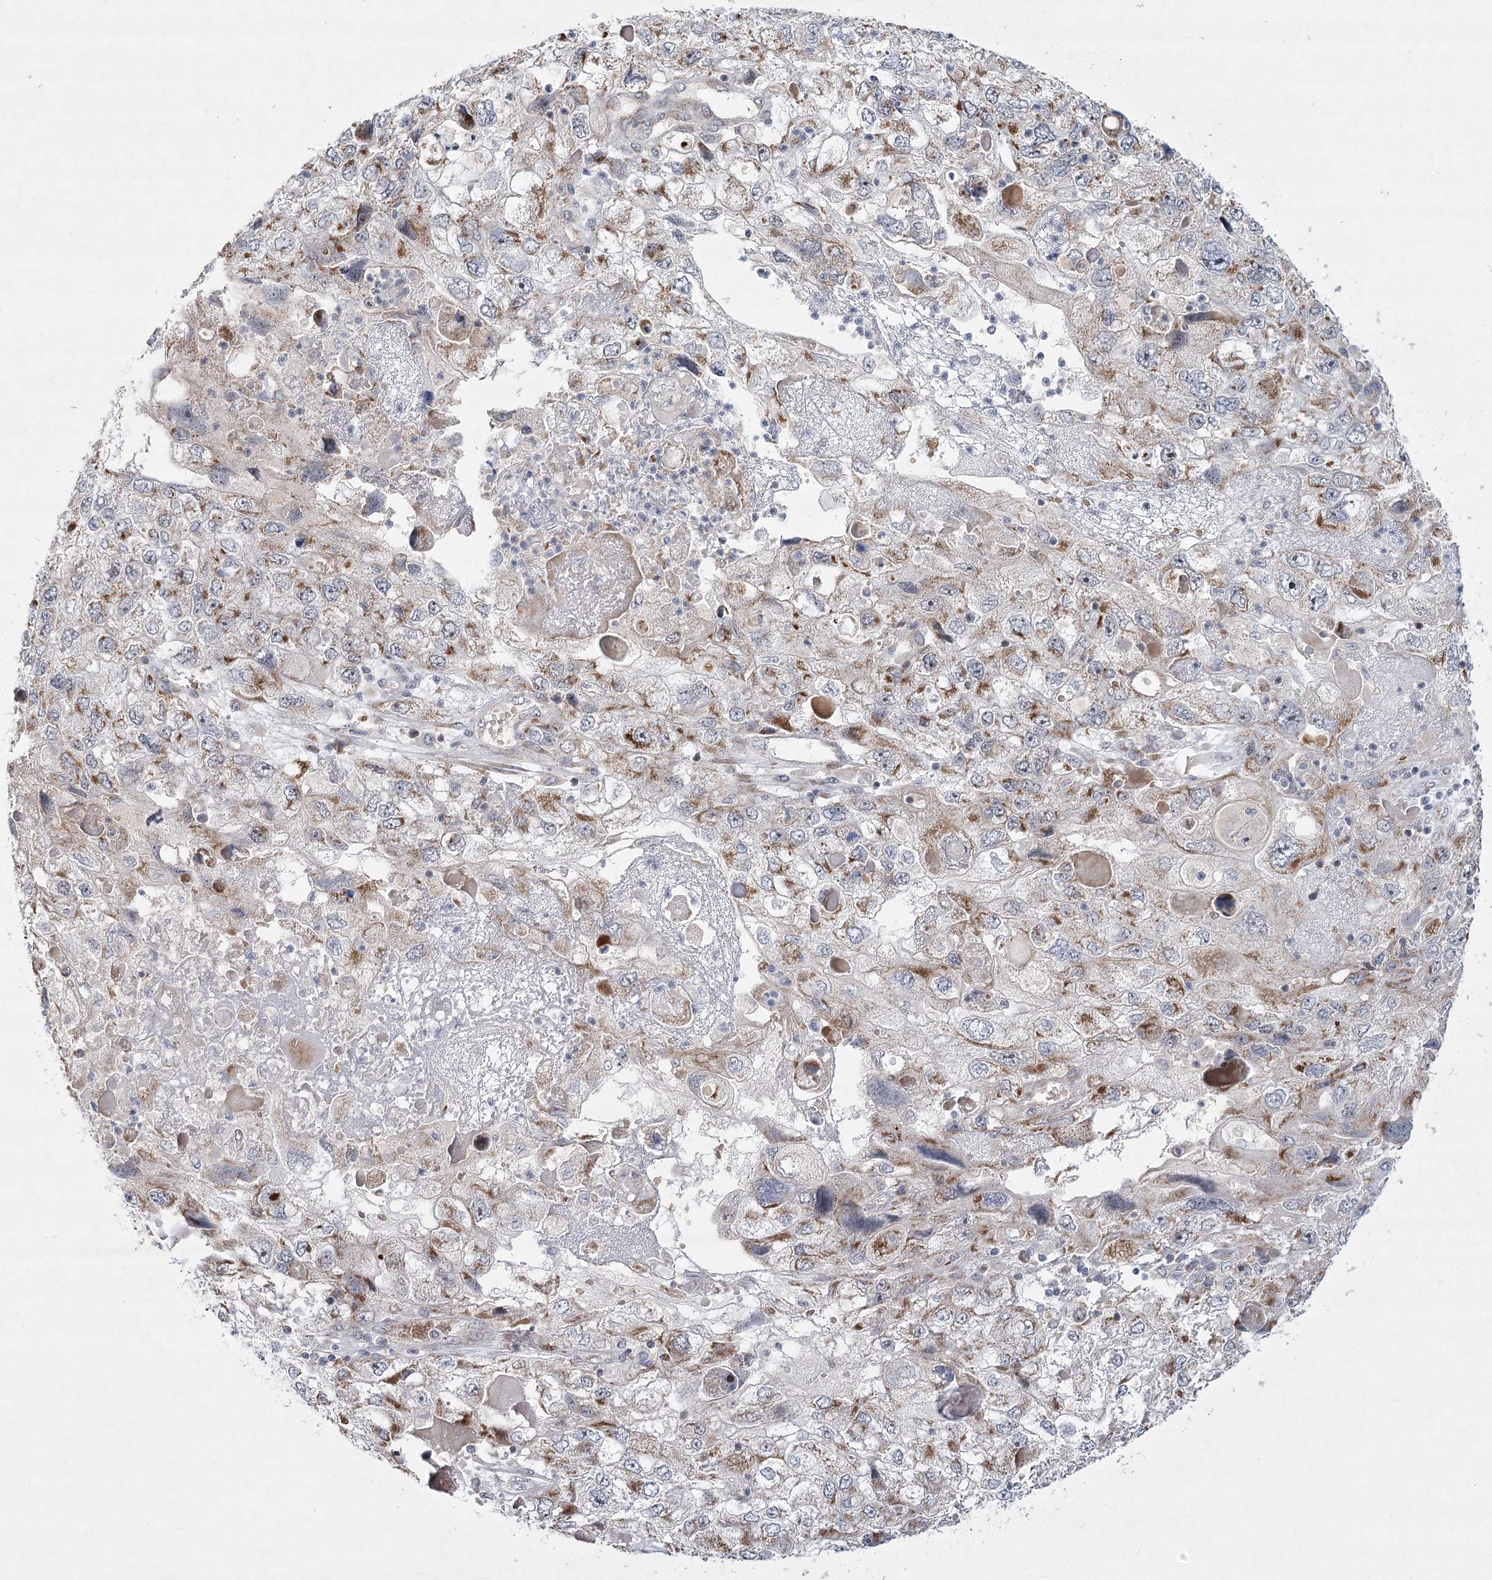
{"staining": {"intensity": "weak", "quantity": "25%-75%", "location": "cytoplasmic/membranous"}, "tissue": "endometrial cancer", "cell_type": "Tumor cells", "image_type": "cancer", "snomed": [{"axis": "morphology", "description": "Adenocarcinoma, NOS"}, {"axis": "topography", "description": "Endometrium"}], "caption": "Weak cytoplasmic/membranous staining for a protein is present in approximately 25%-75% of tumor cells of endometrial cancer using immunohistochemistry.", "gene": "NSMCE4A", "patient": {"sex": "female", "age": 49}}